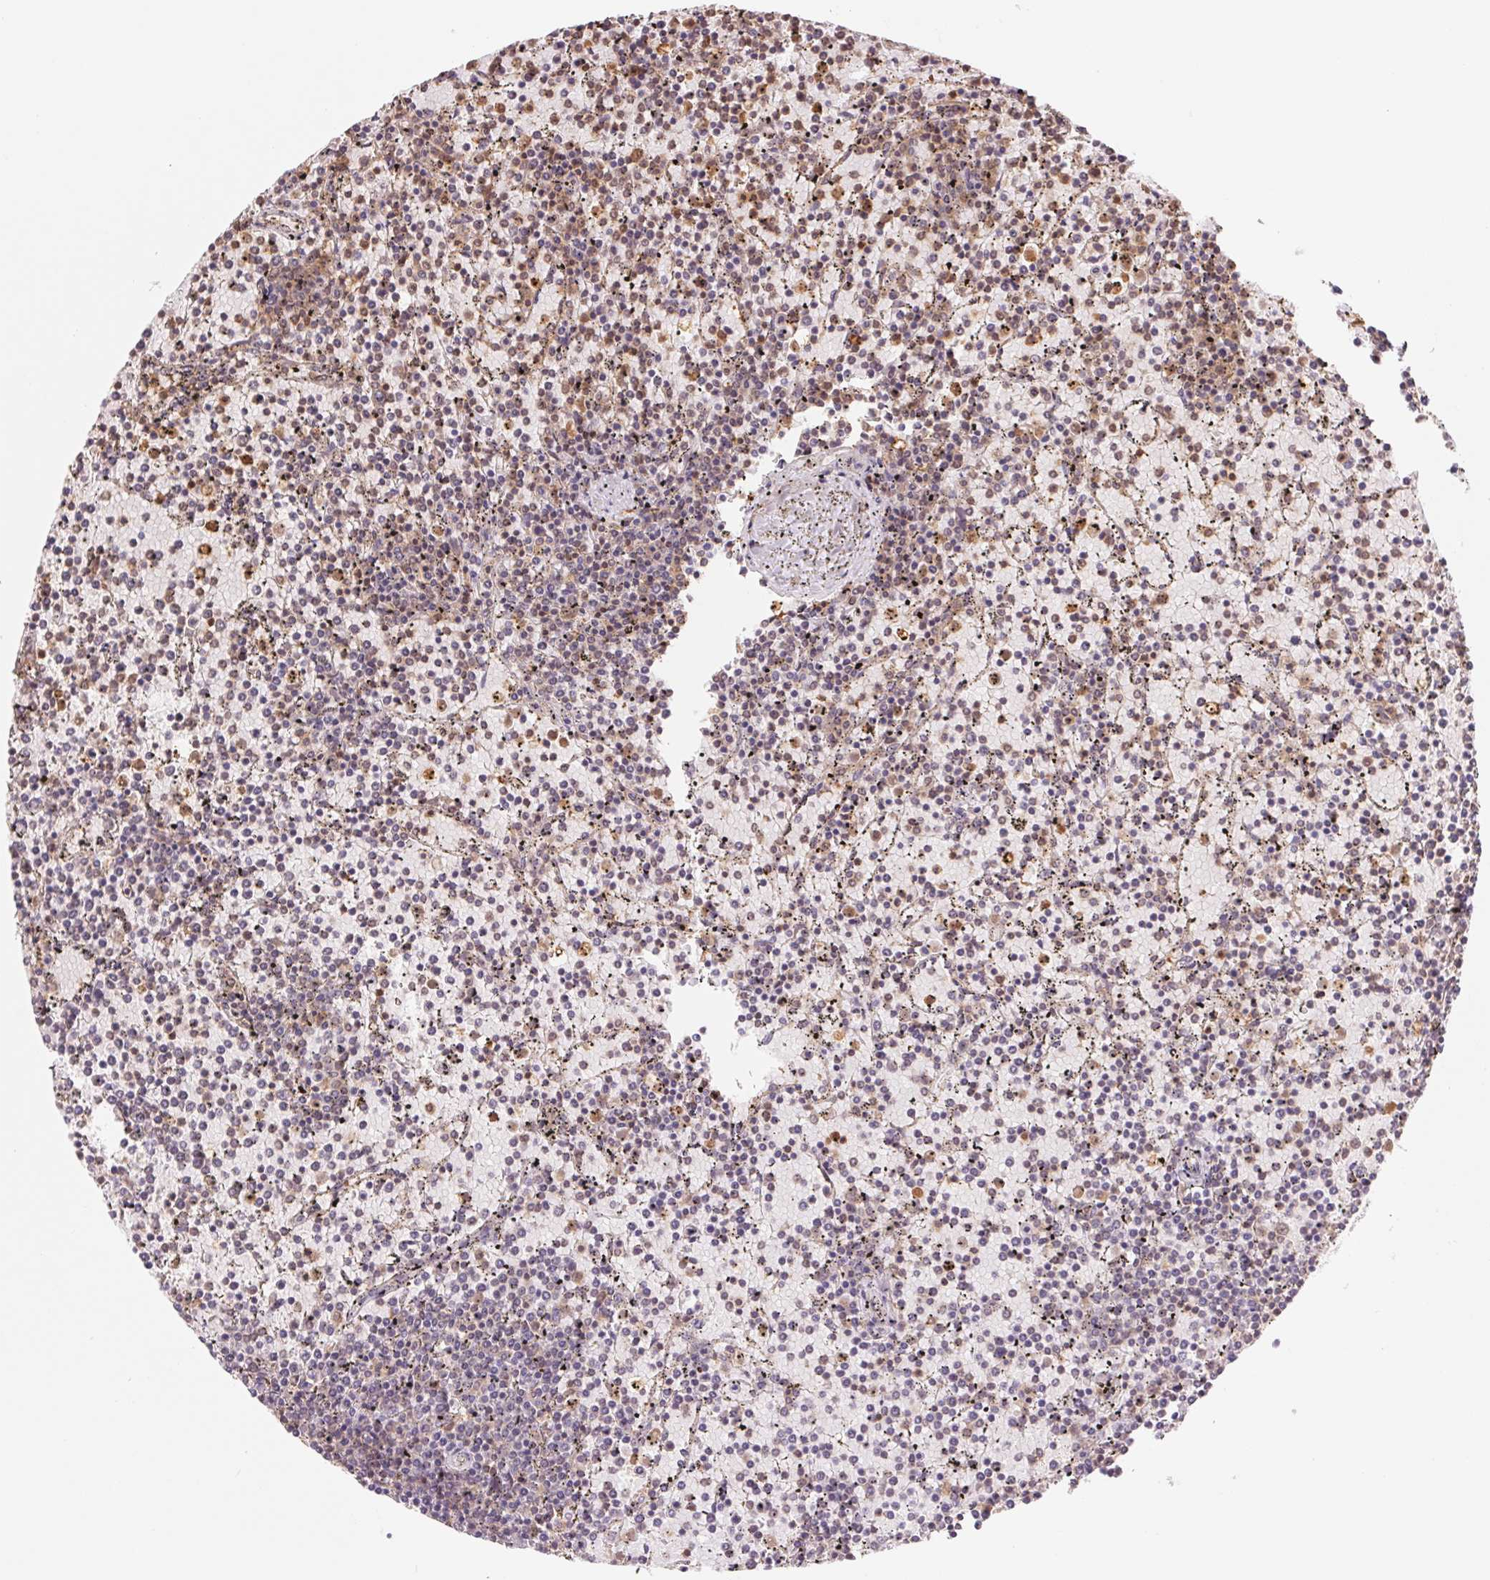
{"staining": {"intensity": "weak", "quantity": "<25%", "location": "cytoplasmic/membranous,nuclear"}, "tissue": "lymphoma", "cell_type": "Tumor cells", "image_type": "cancer", "snomed": [{"axis": "morphology", "description": "Malignant lymphoma, non-Hodgkin's type, Low grade"}, {"axis": "topography", "description": "Spleen"}], "caption": "Tumor cells show no significant protein positivity in low-grade malignant lymphoma, non-Hodgkin's type.", "gene": "CDC123", "patient": {"sex": "female", "age": 77}}